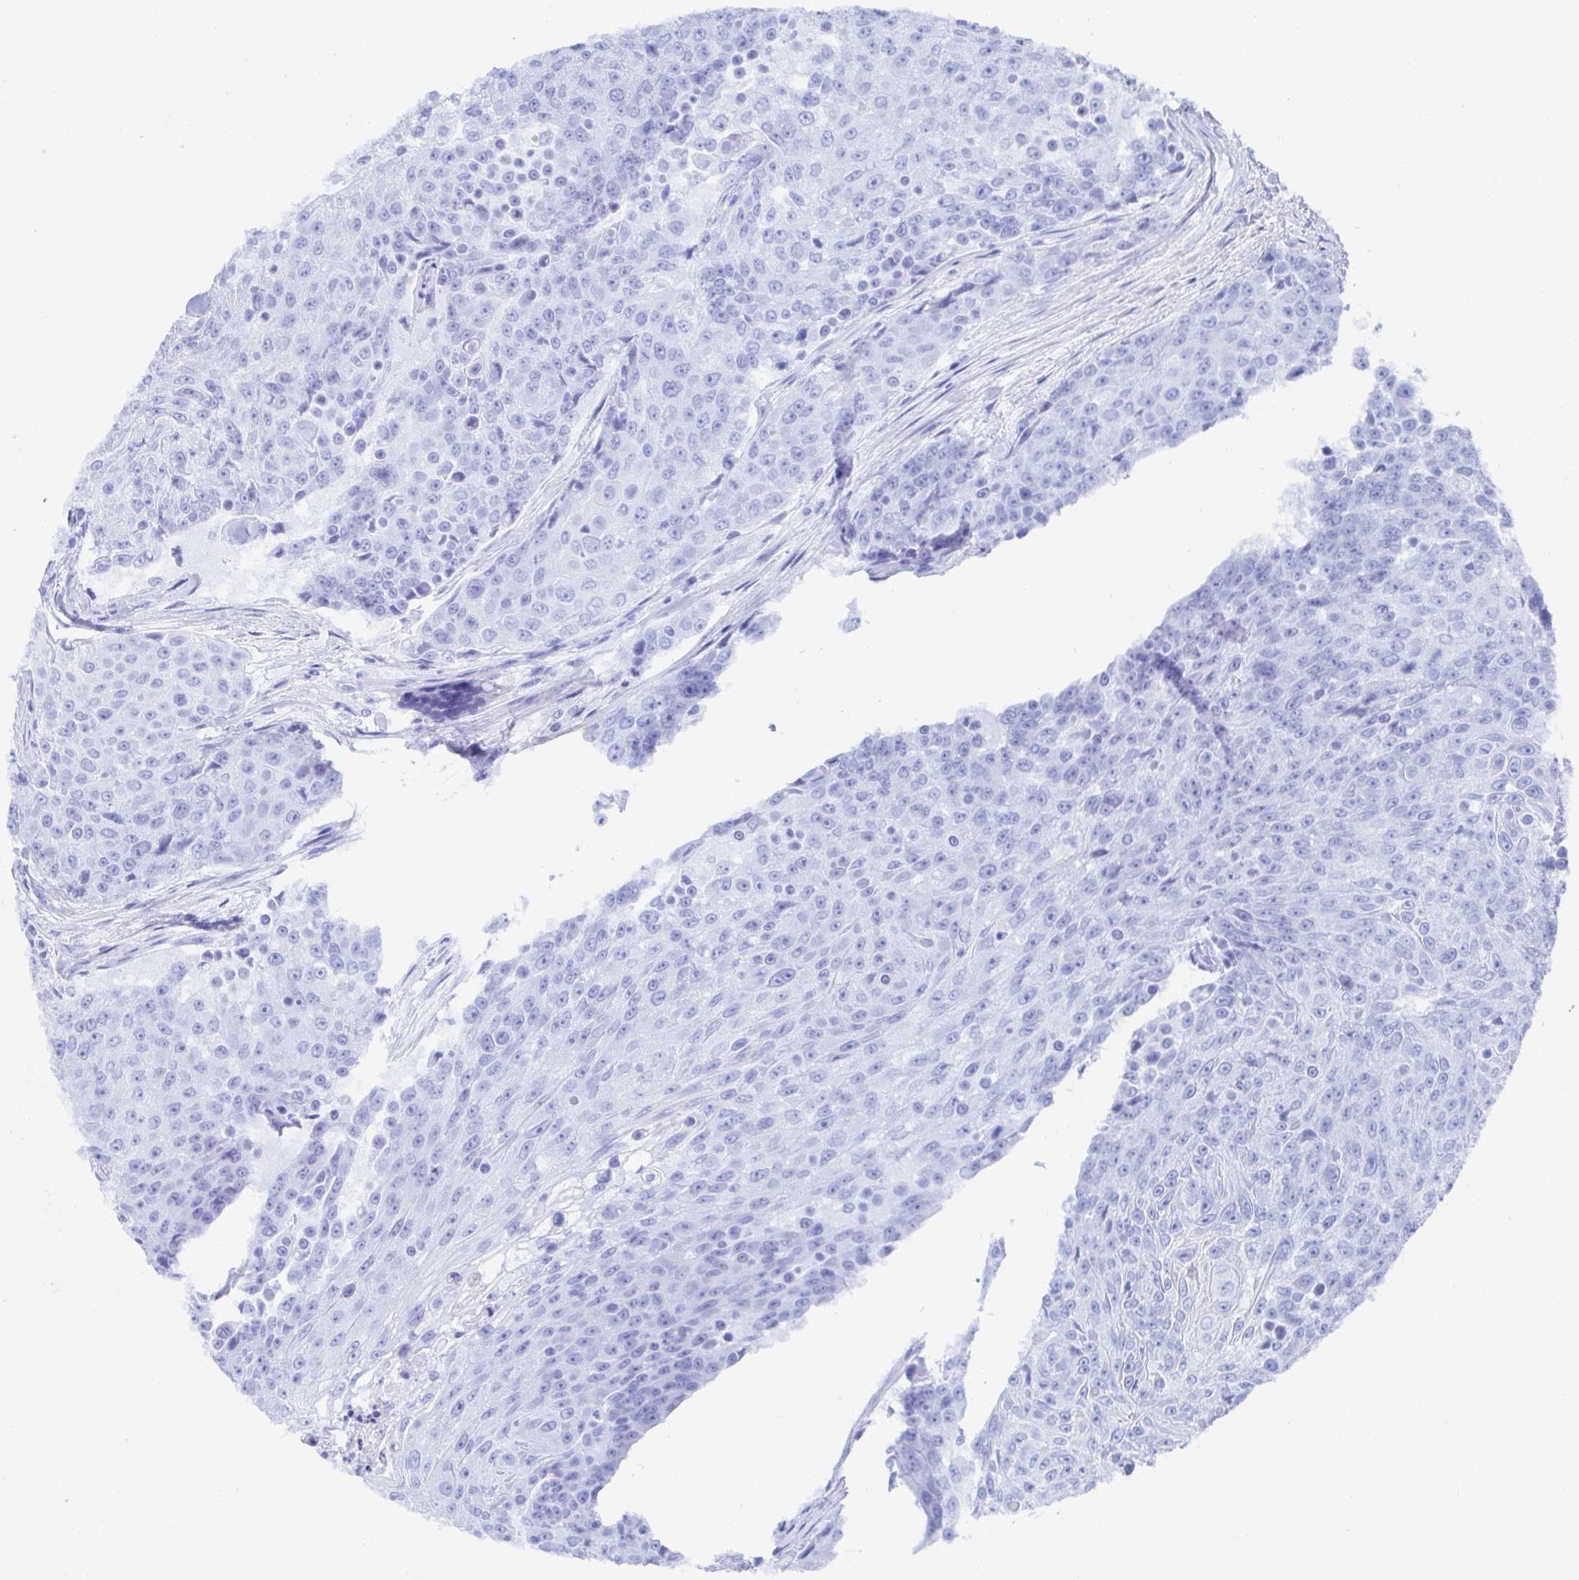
{"staining": {"intensity": "negative", "quantity": "none", "location": "none"}, "tissue": "urothelial cancer", "cell_type": "Tumor cells", "image_type": "cancer", "snomed": [{"axis": "morphology", "description": "Urothelial carcinoma, High grade"}, {"axis": "topography", "description": "Urinary bladder"}], "caption": "Tumor cells show no significant protein staining in urothelial cancer. (DAB immunohistochemistry visualized using brightfield microscopy, high magnification).", "gene": "CDH2", "patient": {"sex": "female", "age": 63}}